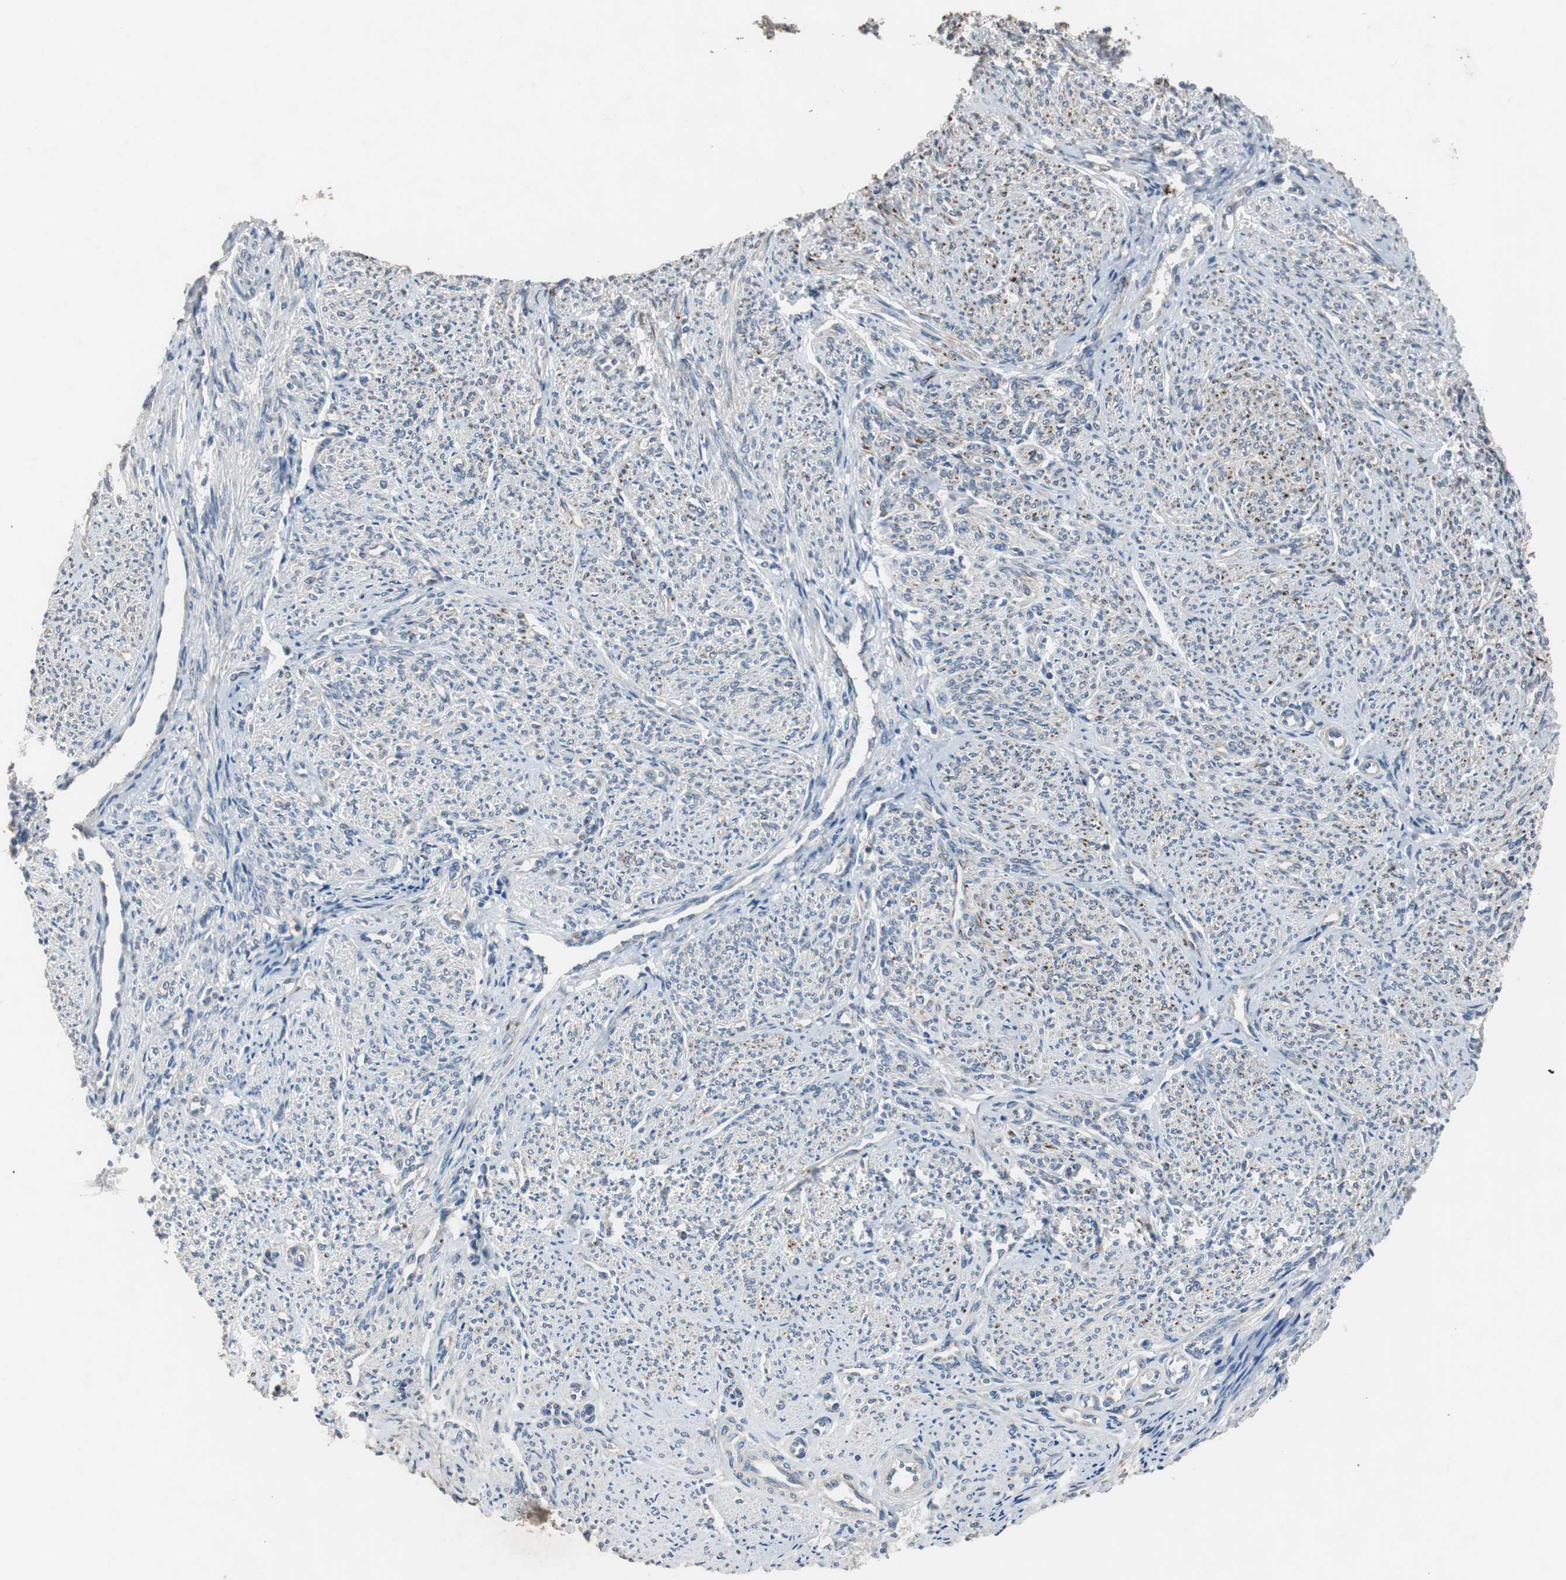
{"staining": {"intensity": "weak", "quantity": "25%-75%", "location": "cytoplasmic/membranous"}, "tissue": "smooth muscle", "cell_type": "Smooth muscle cells", "image_type": "normal", "snomed": [{"axis": "morphology", "description": "Normal tissue, NOS"}, {"axis": "topography", "description": "Smooth muscle"}], "caption": "Unremarkable smooth muscle displays weak cytoplasmic/membranous staining in about 25%-75% of smooth muscle cells (DAB IHC with brightfield microscopy, high magnification)..", "gene": "USP10", "patient": {"sex": "female", "age": 65}}